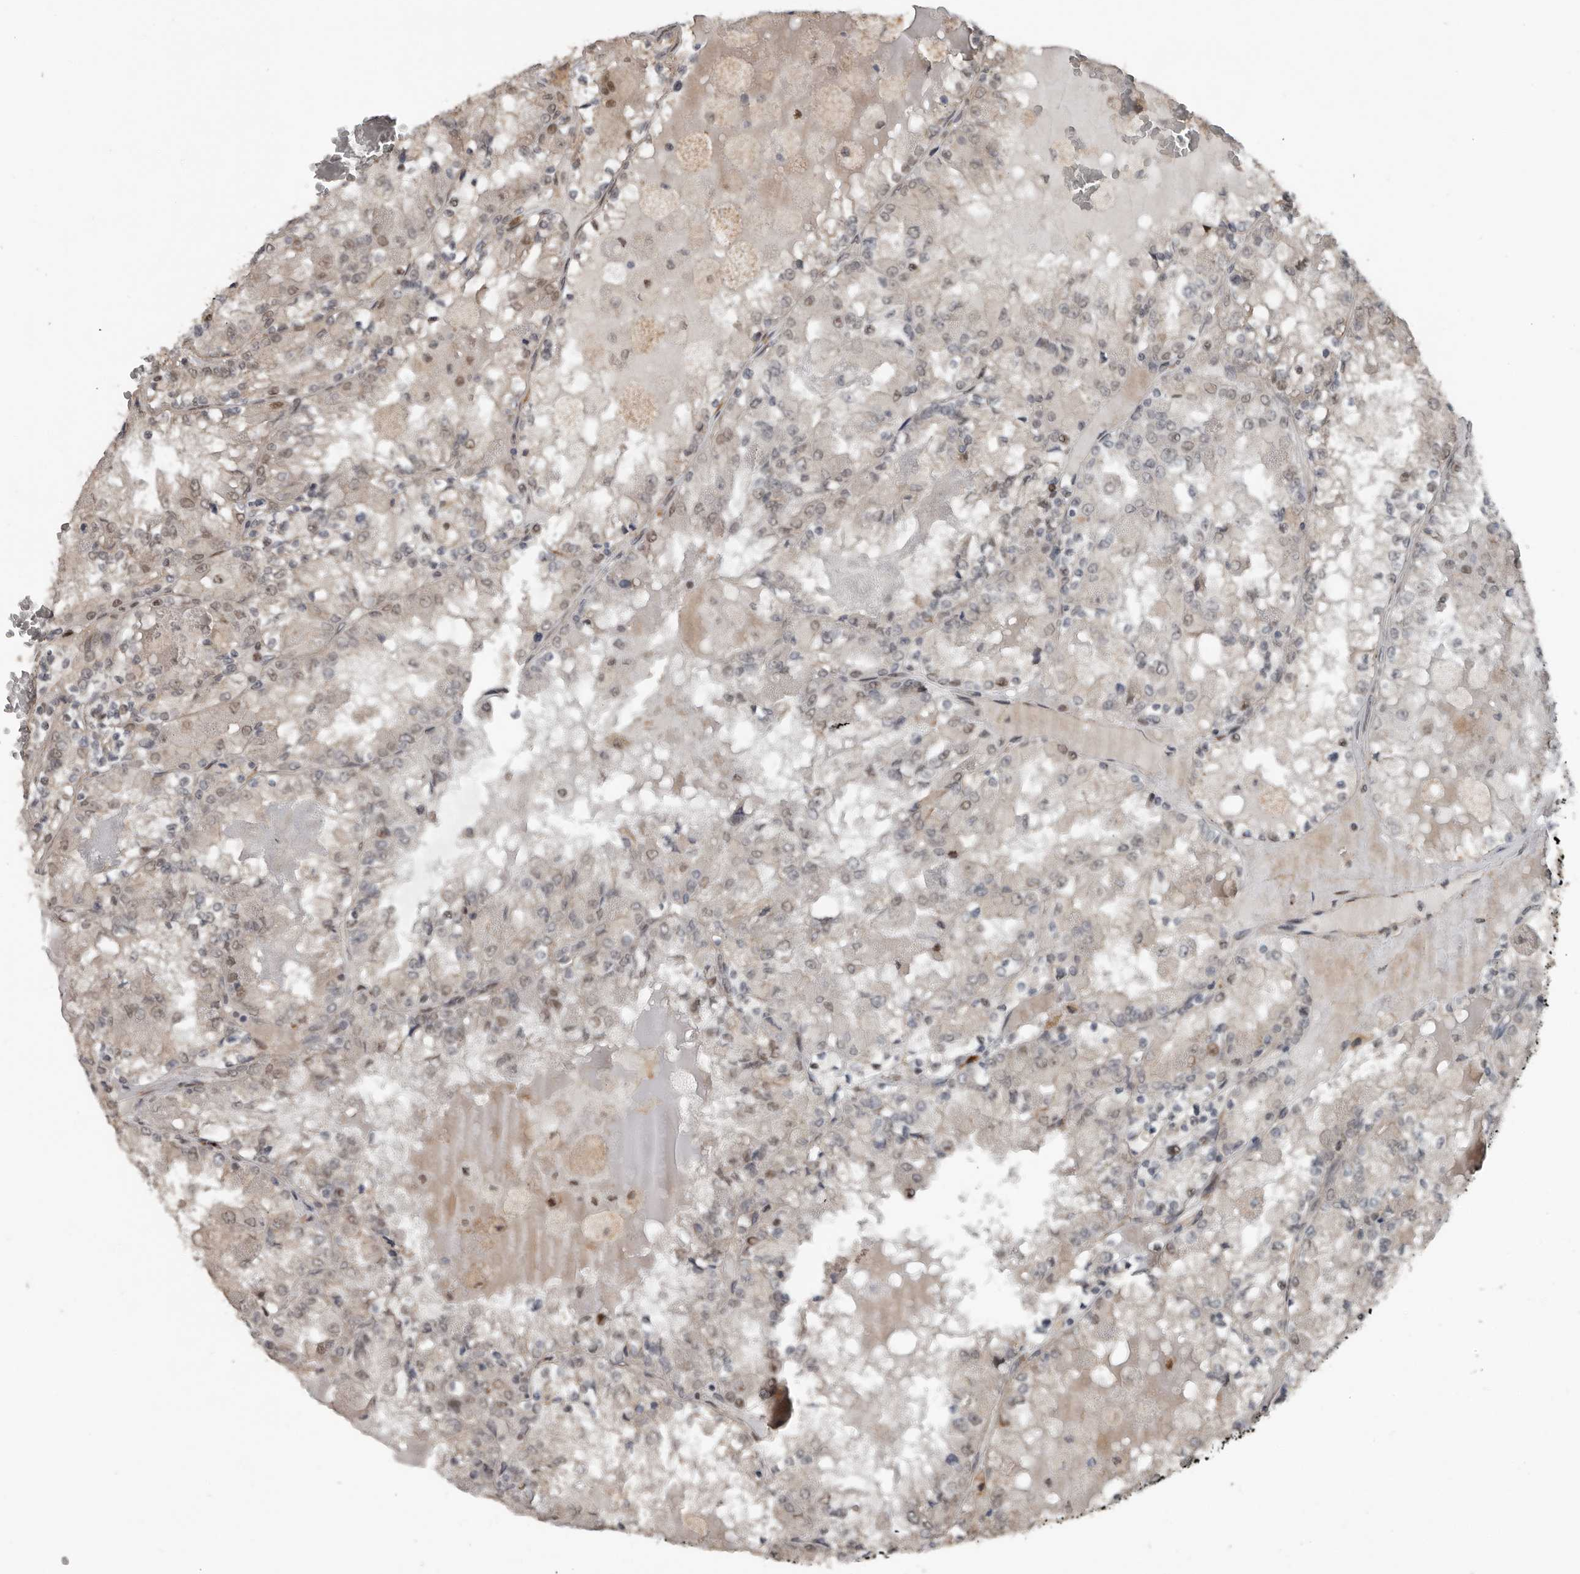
{"staining": {"intensity": "weak", "quantity": "<25%", "location": "nuclear"}, "tissue": "renal cancer", "cell_type": "Tumor cells", "image_type": "cancer", "snomed": [{"axis": "morphology", "description": "Adenocarcinoma, NOS"}, {"axis": "topography", "description": "Kidney"}], "caption": "The histopathology image reveals no staining of tumor cells in renal adenocarcinoma.", "gene": "YOD1", "patient": {"sex": "female", "age": 56}}